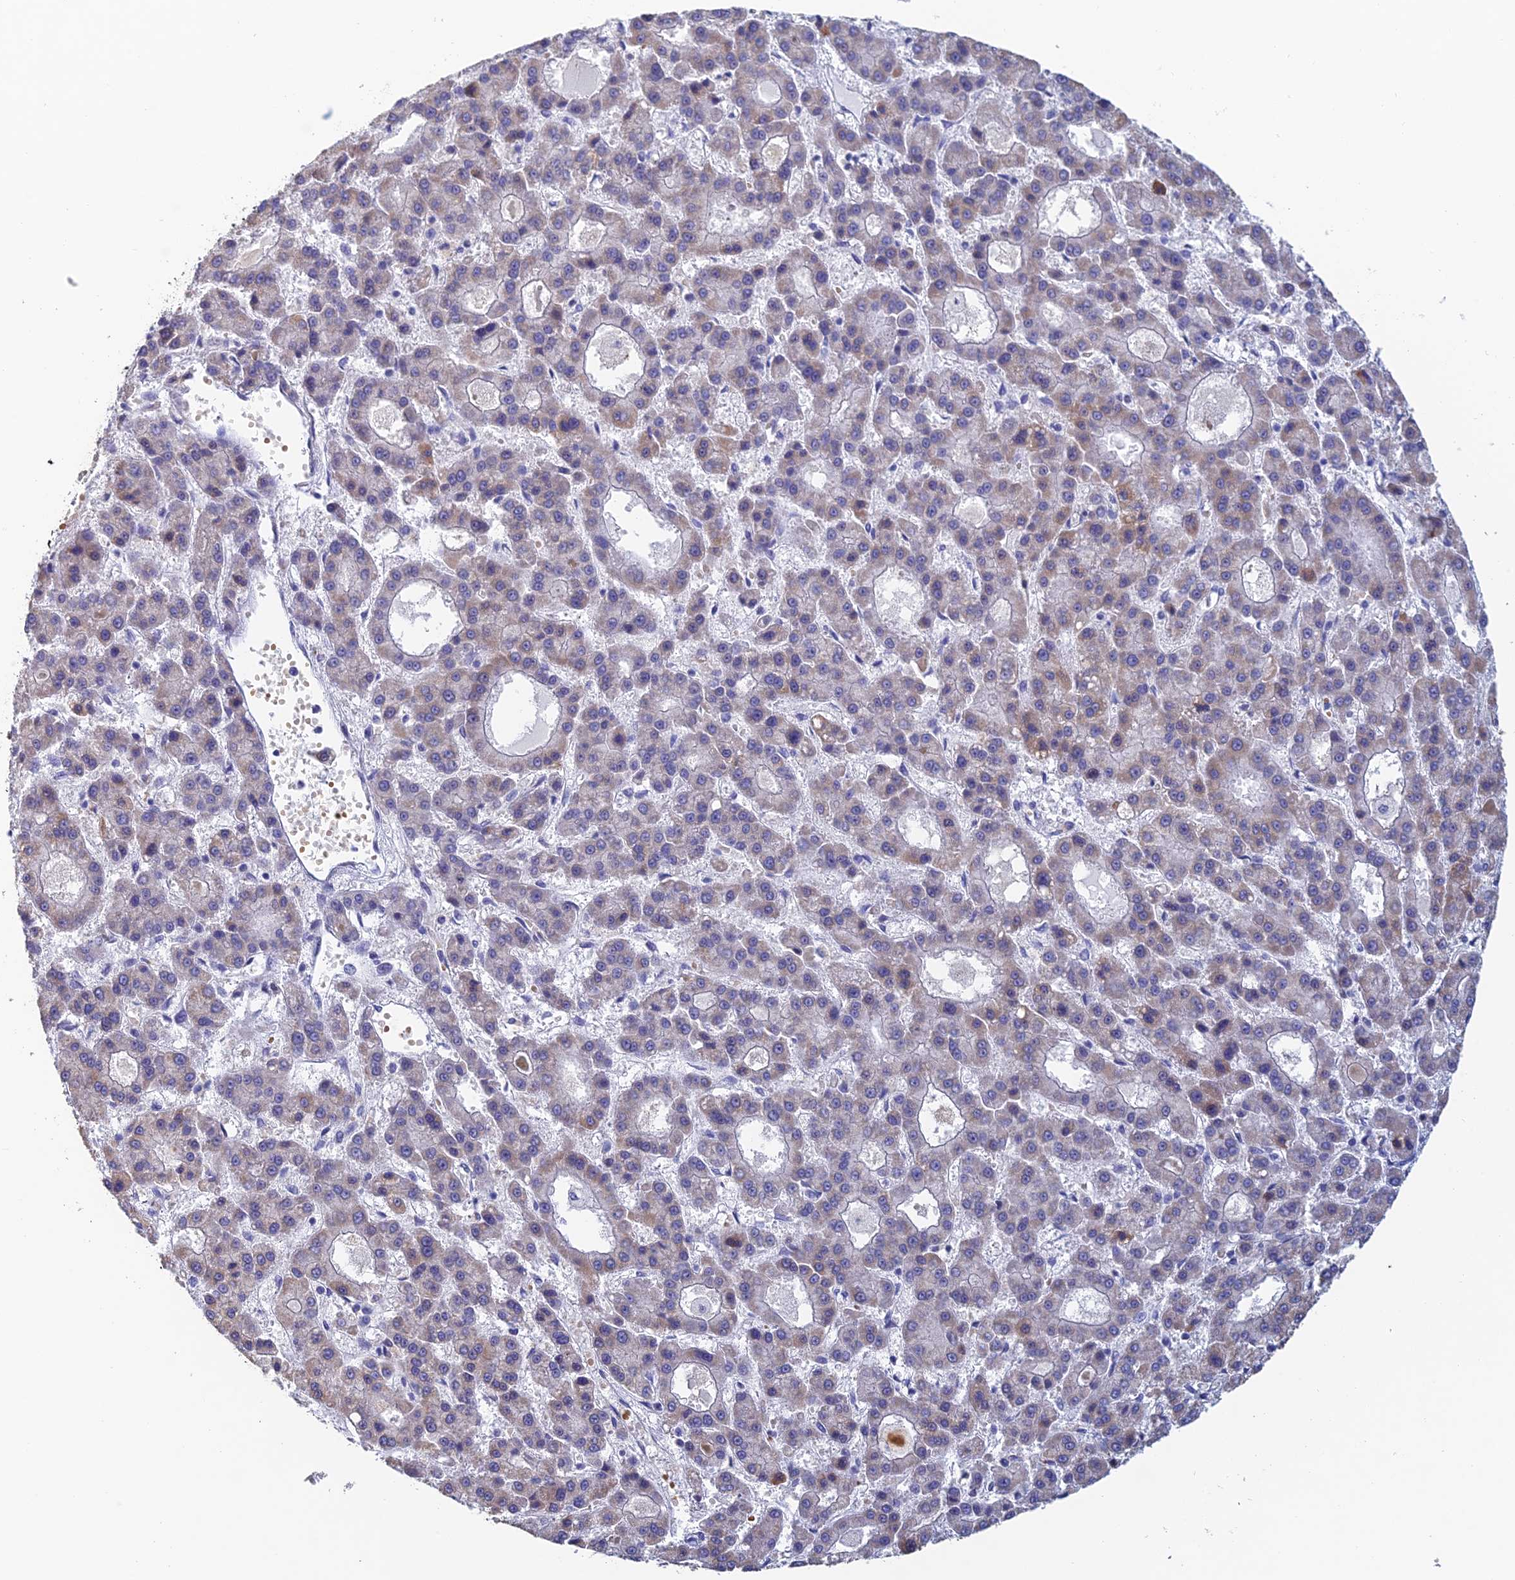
{"staining": {"intensity": "weak", "quantity": "25%-75%", "location": "cytoplasmic/membranous"}, "tissue": "liver cancer", "cell_type": "Tumor cells", "image_type": "cancer", "snomed": [{"axis": "morphology", "description": "Carcinoma, Hepatocellular, NOS"}, {"axis": "topography", "description": "Liver"}], "caption": "Immunohistochemical staining of liver hepatocellular carcinoma demonstrates low levels of weak cytoplasmic/membranous protein expression in approximately 25%-75% of tumor cells.", "gene": "GIPC1", "patient": {"sex": "male", "age": 70}}